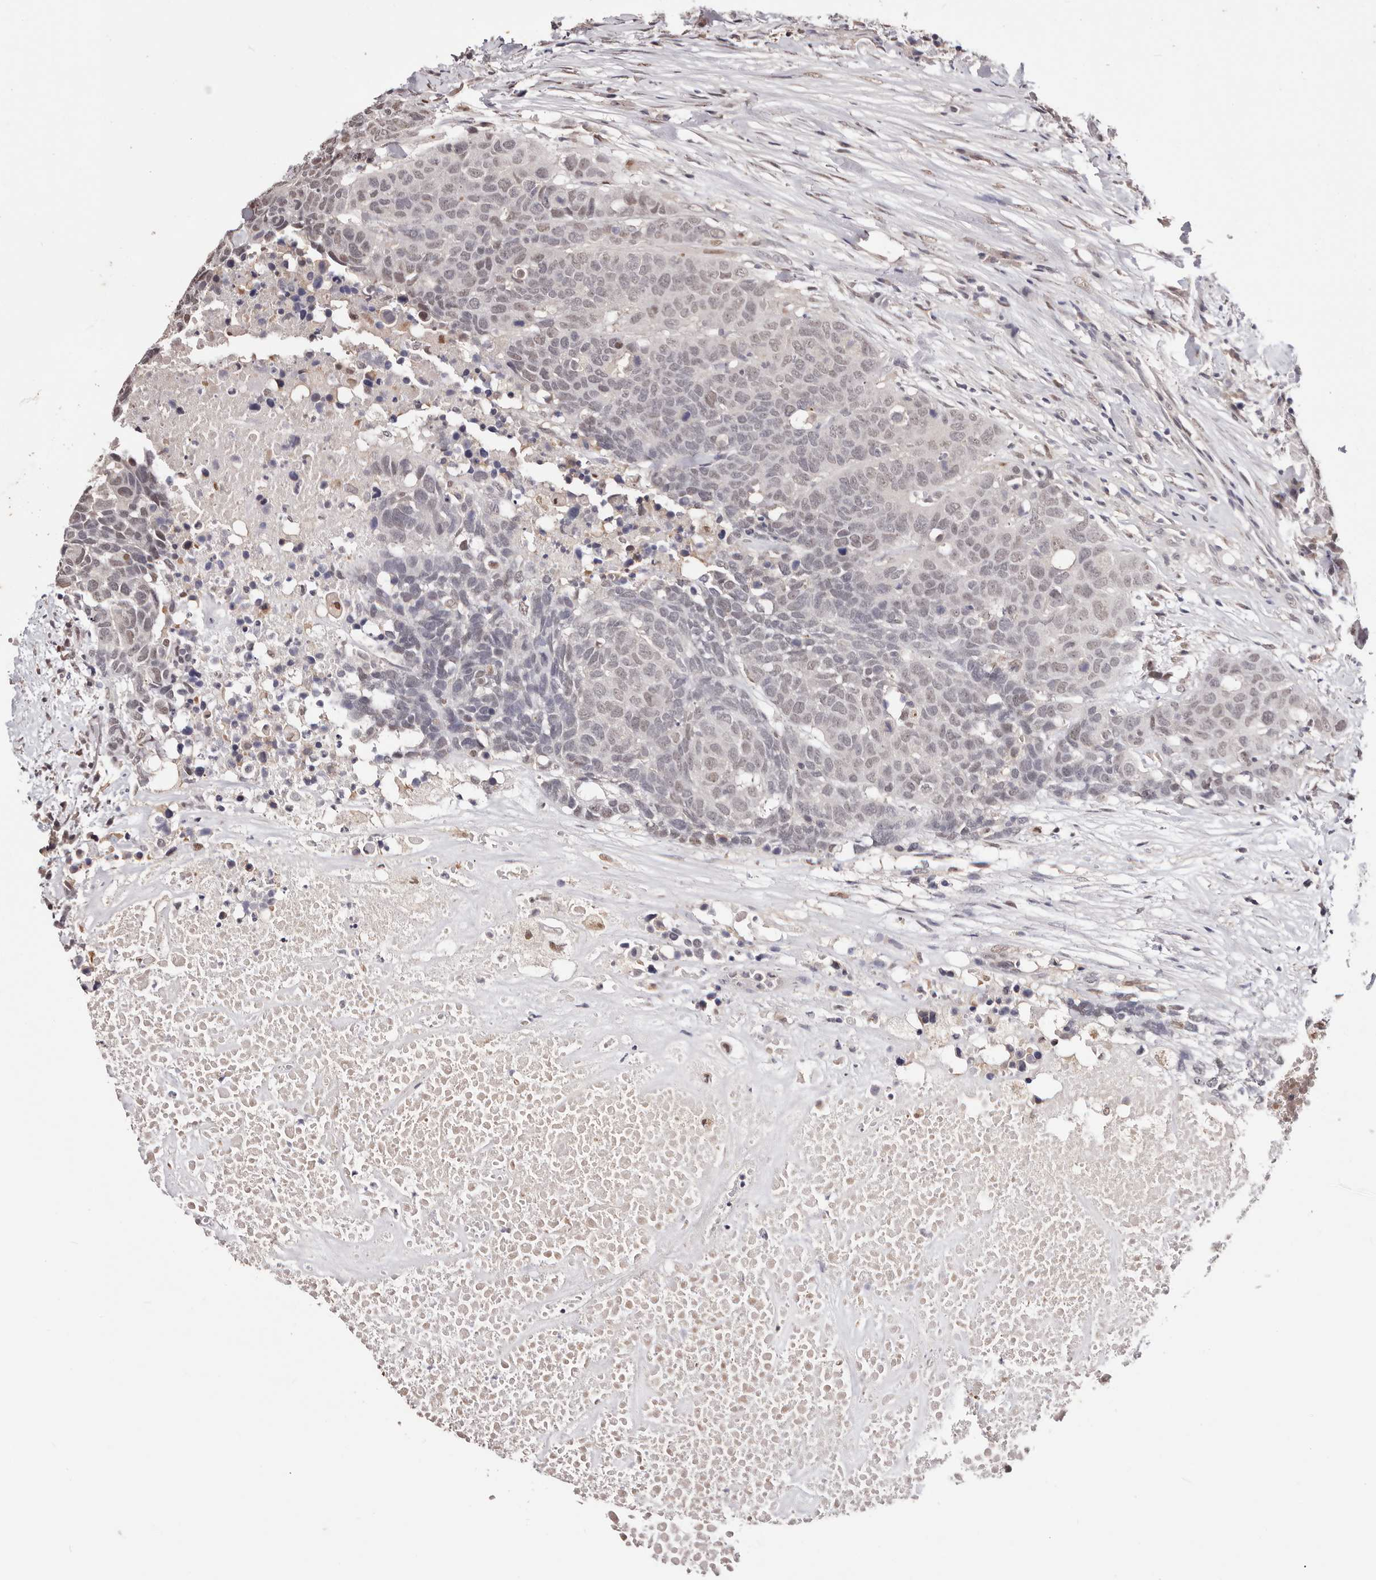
{"staining": {"intensity": "weak", "quantity": "<25%", "location": "nuclear"}, "tissue": "head and neck cancer", "cell_type": "Tumor cells", "image_type": "cancer", "snomed": [{"axis": "morphology", "description": "Squamous cell carcinoma, NOS"}, {"axis": "topography", "description": "Head-Neck"}], "caption": "Protein analysis of squamous cell carcinoma (head and neck) demonstrates no significant staining in tumor cells.", "gene": "TYW3", "patient": {"sex": "male", "age": 66}}